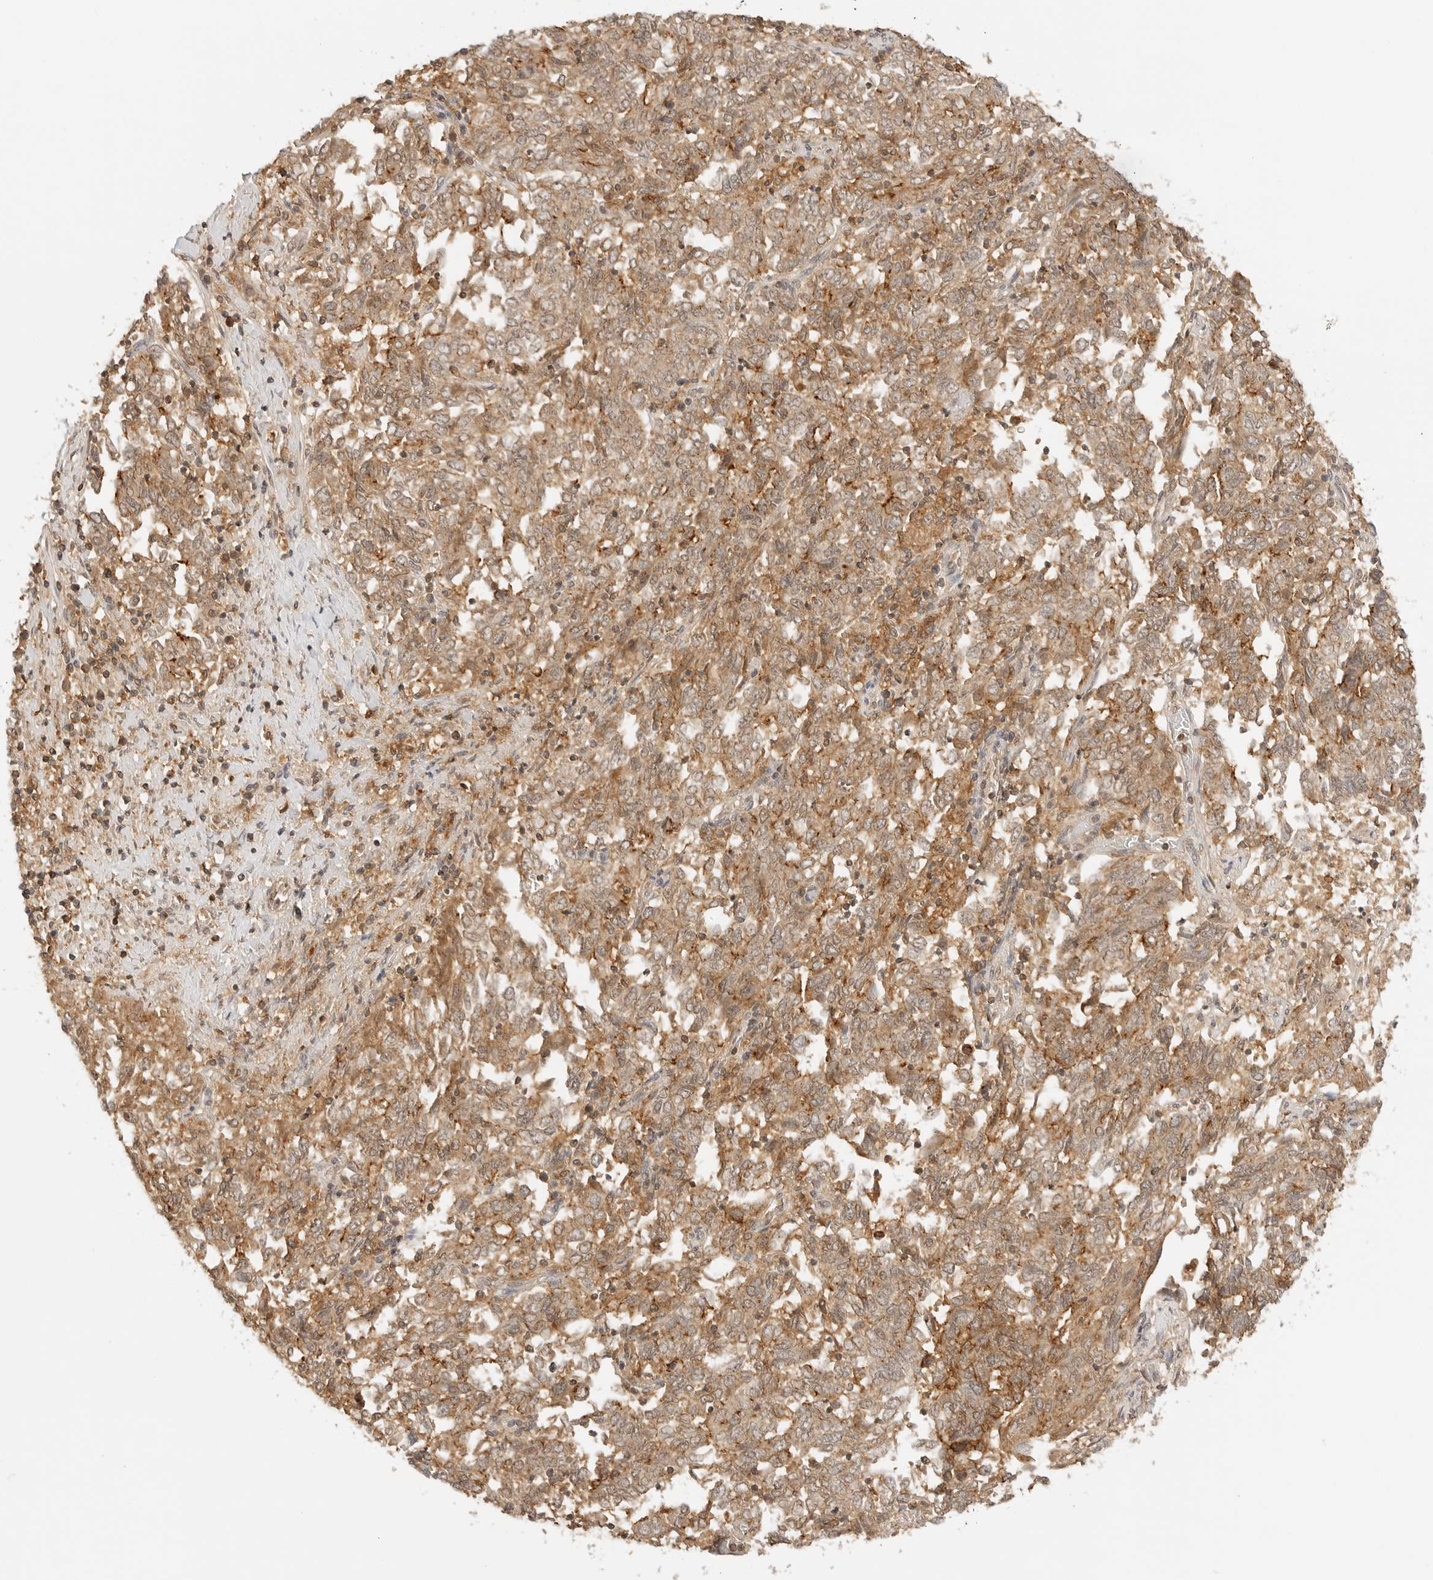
{"staining": {"intensity": "moderate", "quantity": ">75%", "location": "cytoplasmic/membranous"}, "tissue": "endometrial cancer", "cell_type": "Tumor cells", "image_type": "cancer", "snomed": [{"axis": "morphology", "description": "Adenocarcinoma, NOS"}, {"axis": "topography", "description": "Endometrium"}], "caption": "Immunohistochemistry (IHC) (DAB (3,3'-diaminobenzidine)) staining of human endometrial cancer (adenocarcinoma) displays moderate cytoplasmic/membranous protein expression in approximately >75% of tumor cells.", "gene": "EPHA1", "patient": {"sex": "female", "age": 80}}